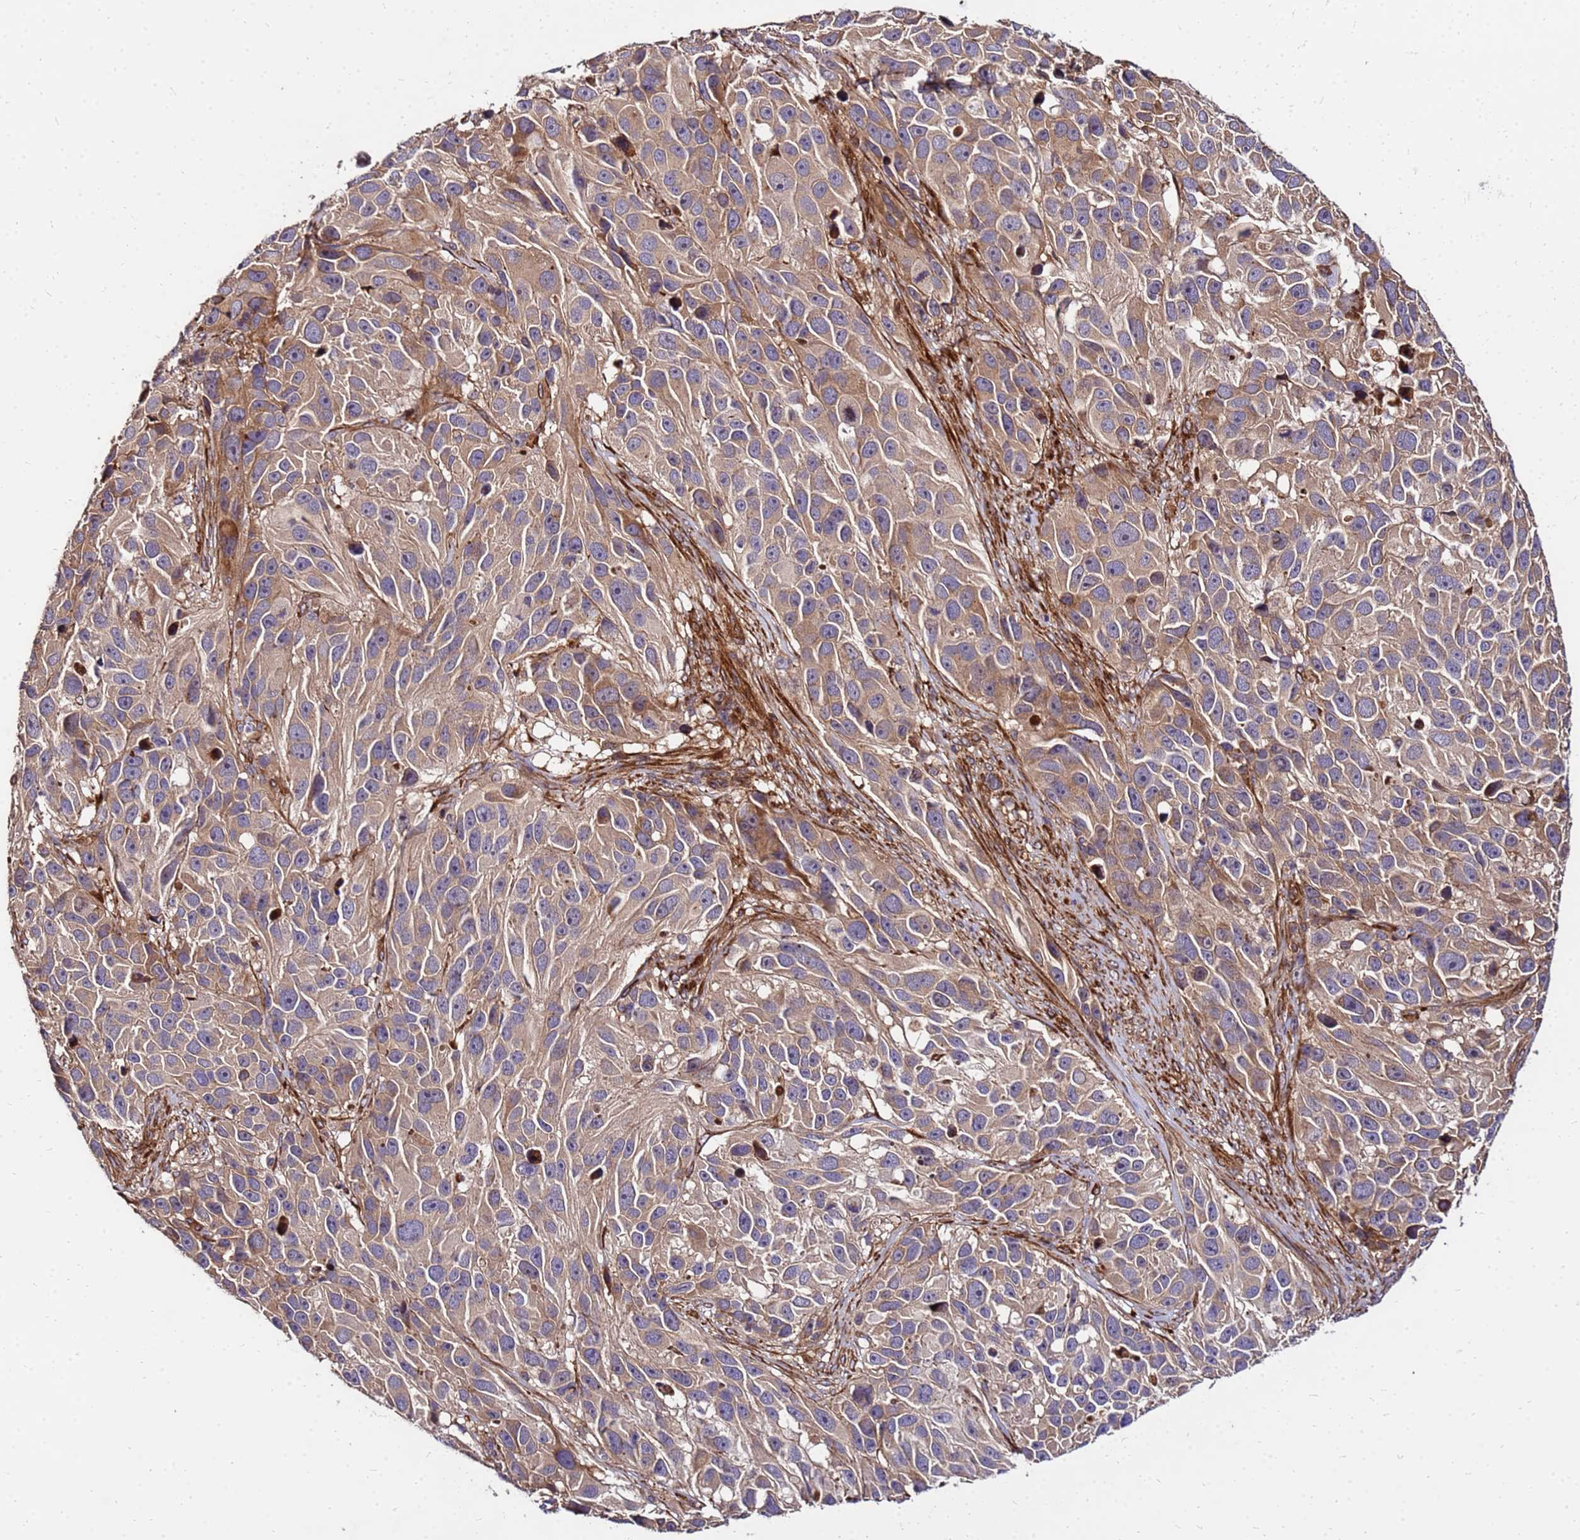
{"staining": {"intensity": "moderate", "quantity": ">75%", "location": "cytoplasmic/membranous"}, "tissue": "melanoma", "cell_type": "Tumor cells", "image_type": "cancer", "snomed": [{"axis": "morphology", "description": "Malignant melanoma, NOS"}, {"axis": "topography", "description": "Skin"}], "caption": "Immunohistochemistry (DAB) staining of malignant melanoma demonstrates moderate cytoplasmic/membranous protein expression in about >75% of tumor cells. Nuclei are stained in blue.", "gene": "WWC2", "patient": {"sex": "male", "age": 84}}